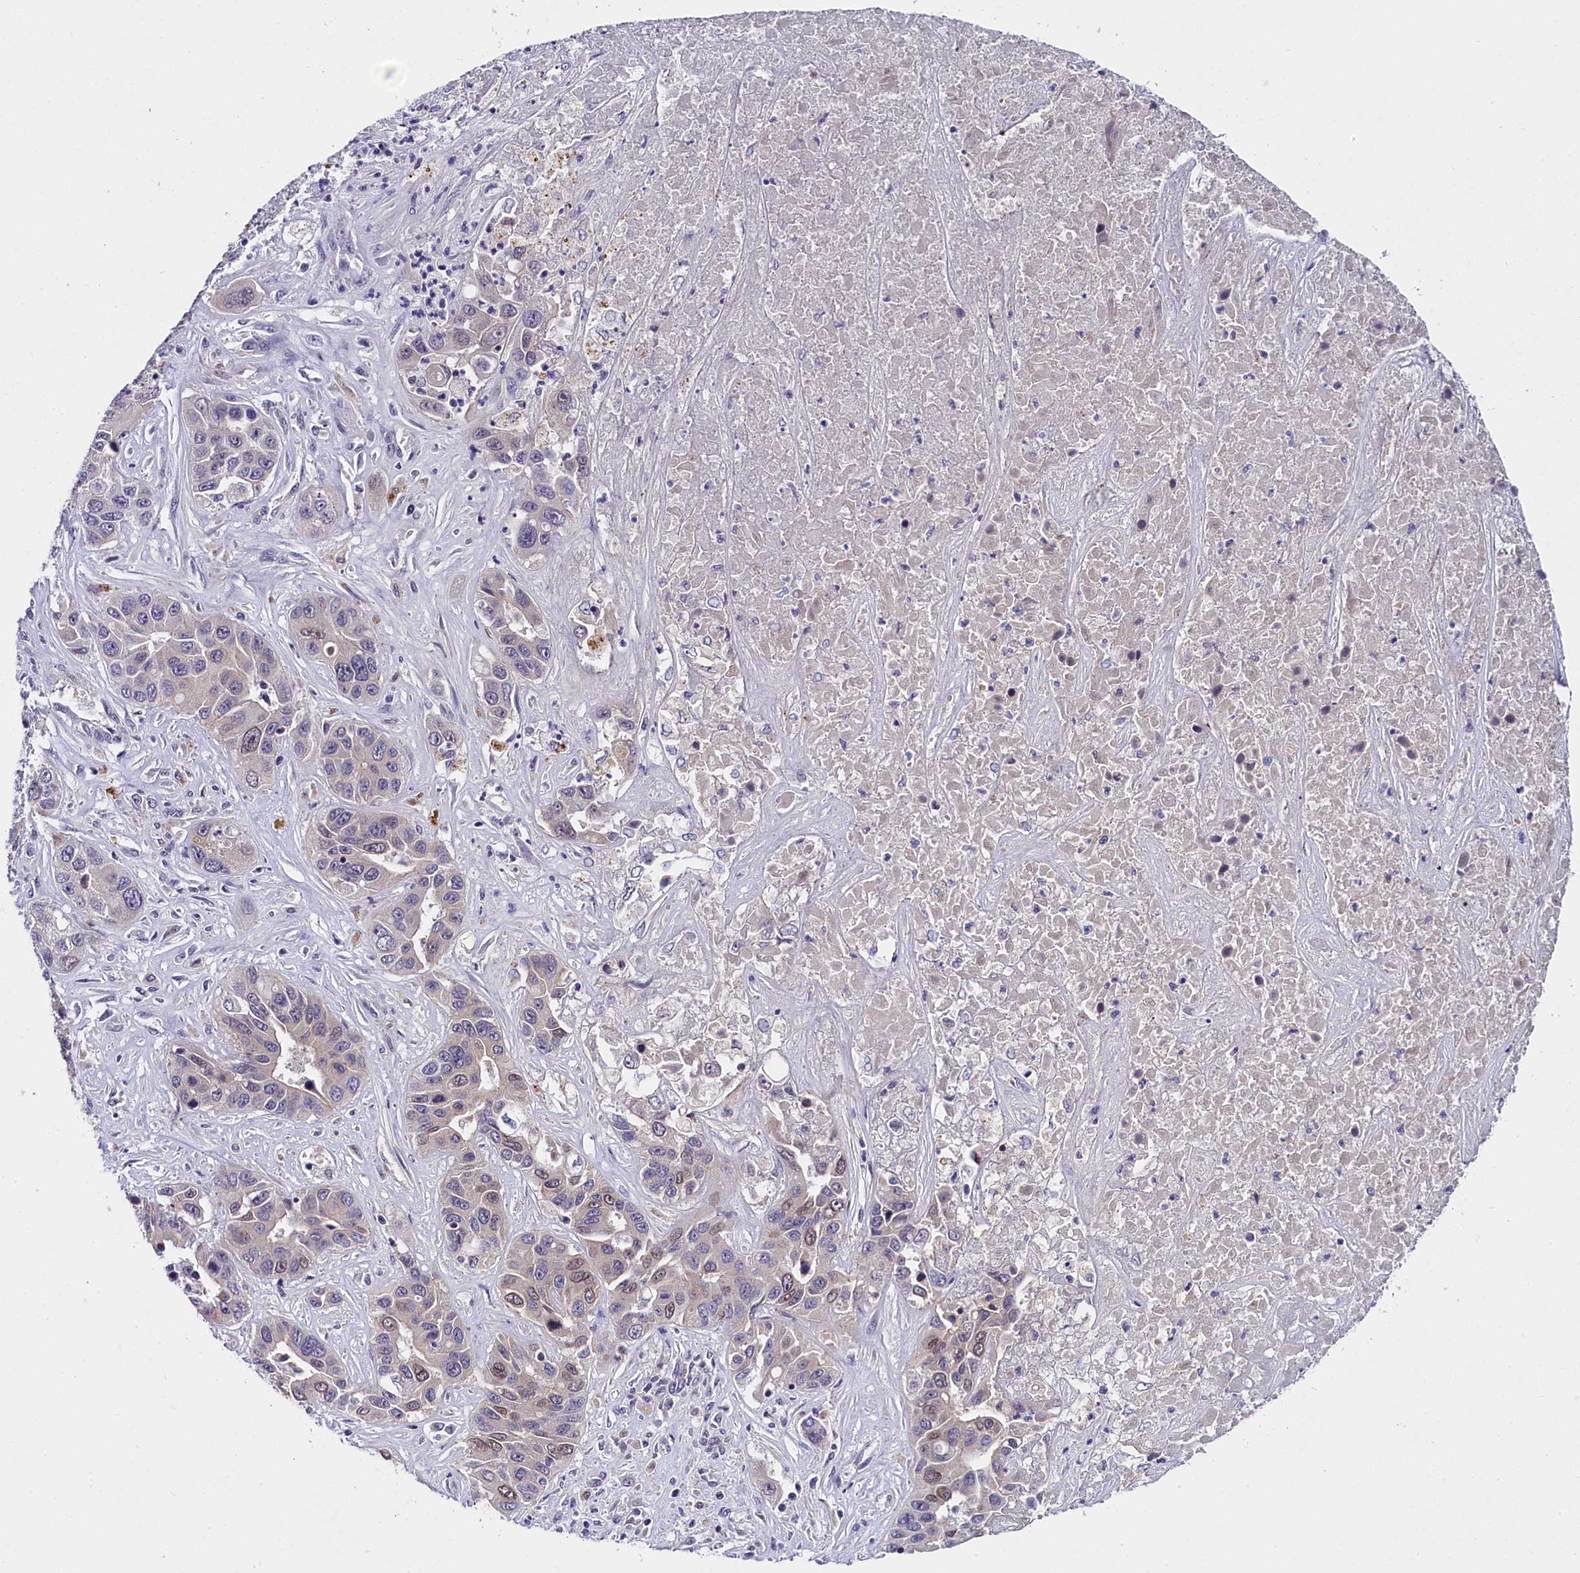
{"staining": {"intensity": "weak", "quantity": "<25%", "location": "nuclear"}, "tissue": "liver cancer", "cell_type": "Tumor cells", "image_type": "cancer", "snomed": [{"axis": "morphology", "description": "Cholangiocarcinoma"}, {"axis": "topography", "description": "Liver"}], "caption": "Human liver cancer stained for a protein using IHC displays no positivity in tumor cells.", "gene": "ENKD1", "patient": {"sex": "female", "age": 52}}